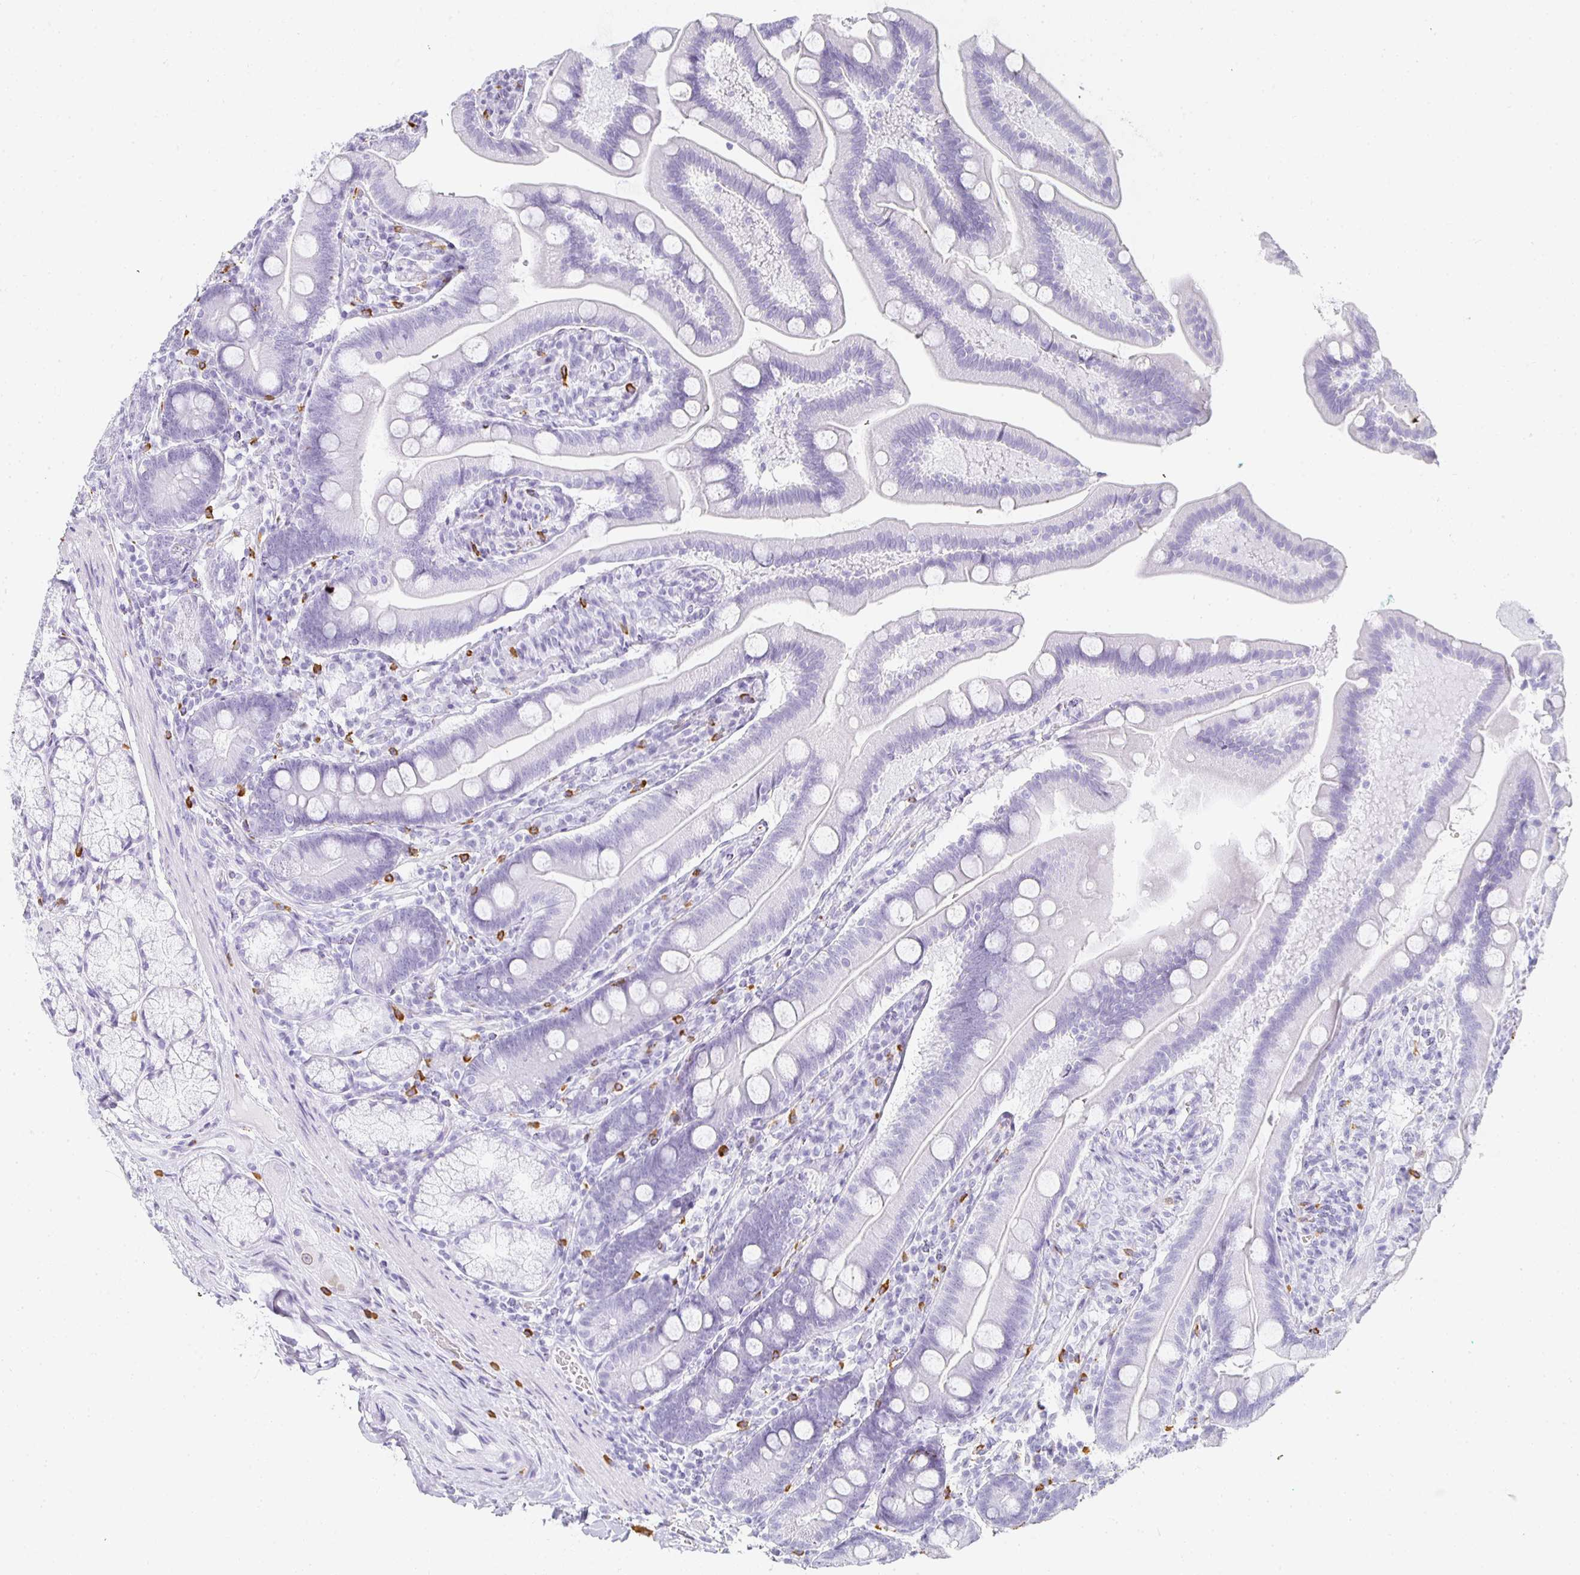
{"staining": {"intensity": "negative", "quantity": "none", "location": "none"}, "tissue": "duodenum", "cell_type": "Glandular cells", "image_type": "normal", "snomed": [{"axis": "morphology", "description": "Normal tissue, NOS"}, {"axis": "topography", "description": "Duodenum"}], "caption": "This is an IHC histopathology image of benign duodenum. There is no expression in glandular cells.", "gene": "TPSD1", "patient": {"sex": "female", "age": 67}}